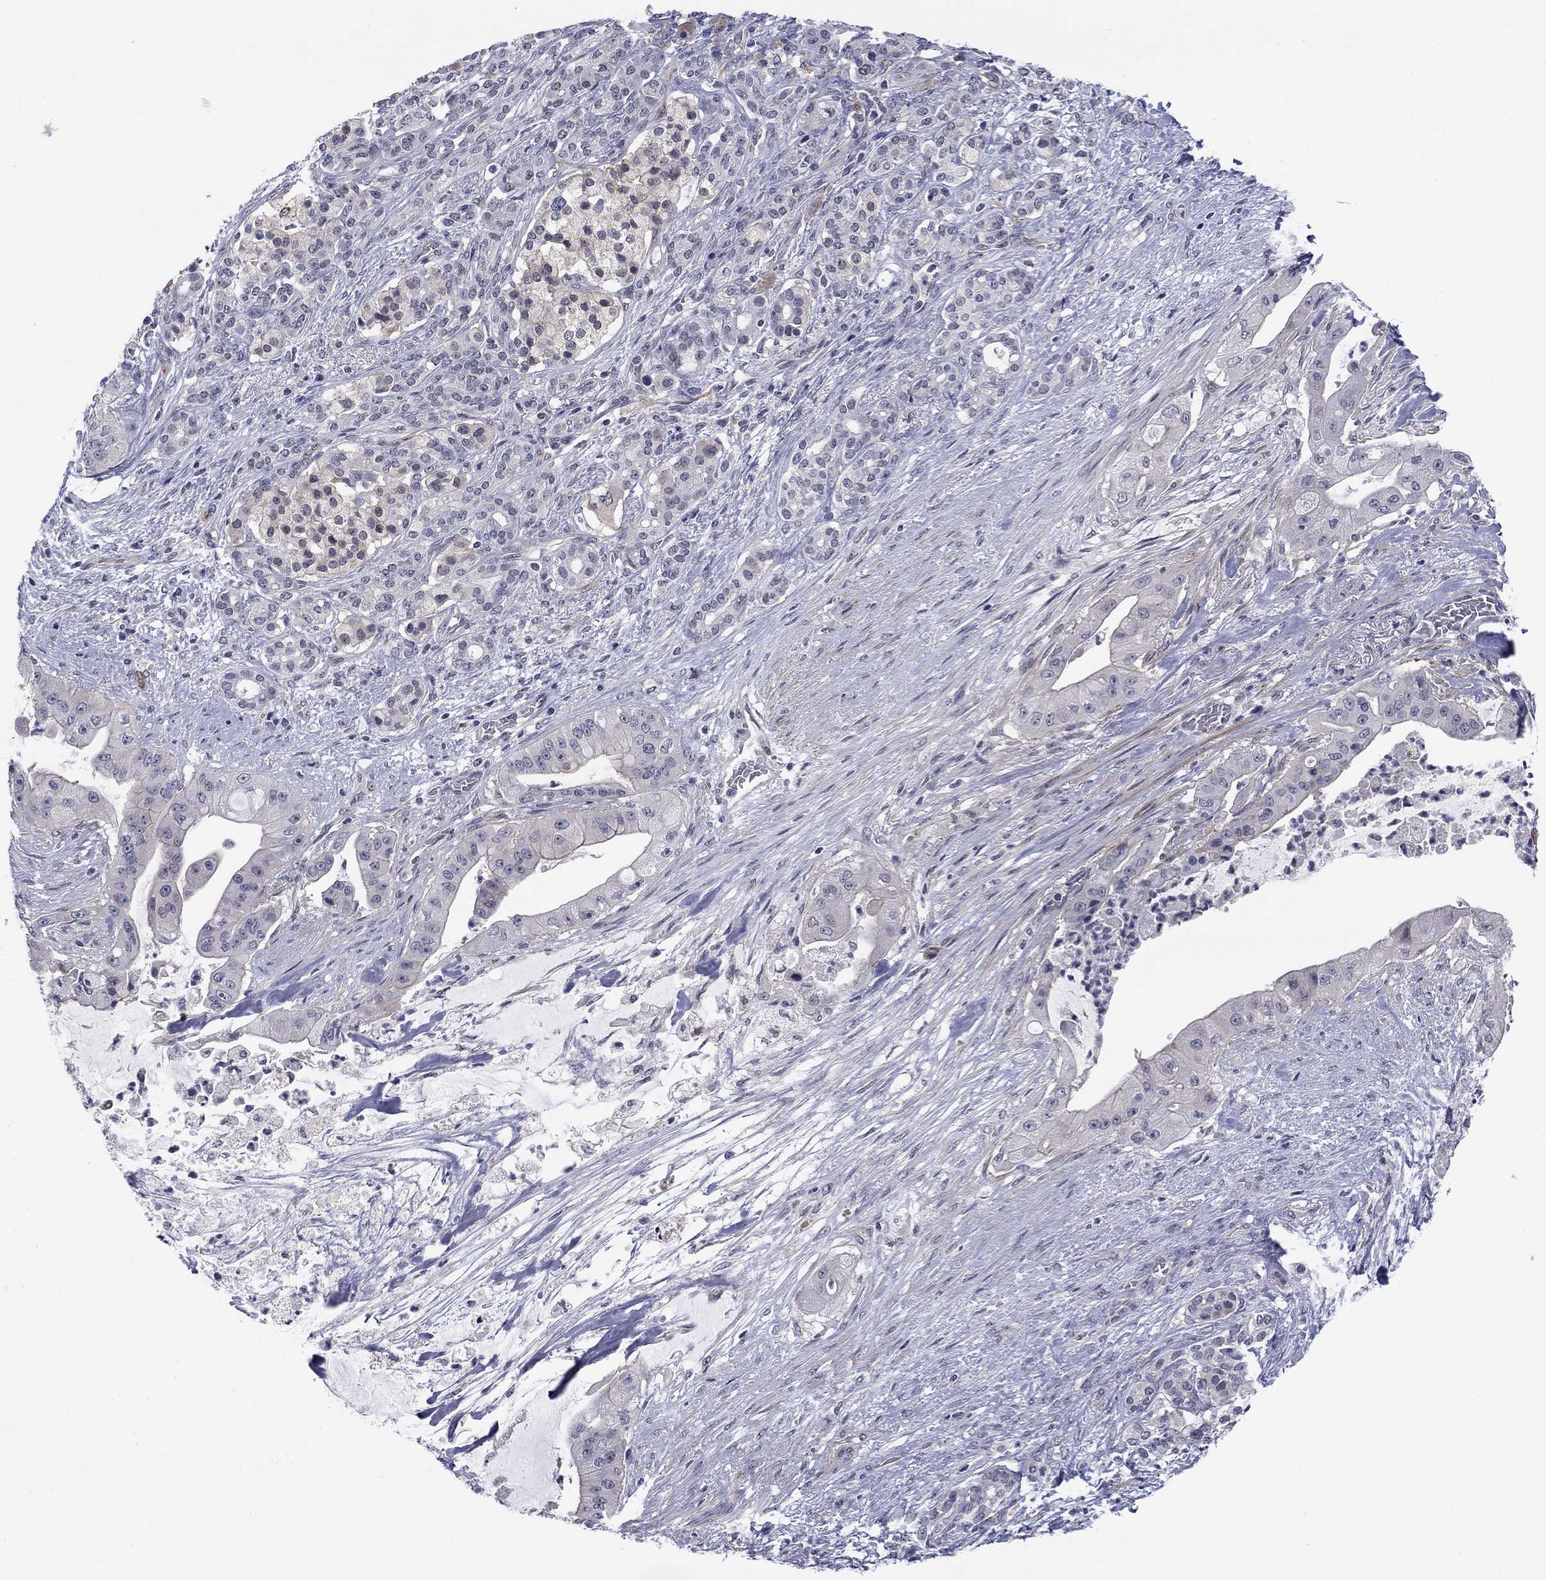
{"staining": {"intensity": "negative", "quantity": "none", "location": "none"}, "tissue": "pancreatic cancer", "cell_type": "Tumor cells", "image_type": "cancer", "snomed": [{"axis": "morphology", "description": "Normal tissue, NOS"}, {"axis": "morphology", "description": "Inflammation, NOS"}, {"axis": "morphology", "description": "Adenocarcinoma, NOS"}, {"axis": "topography", "description": "Pancreas"}], "caption": "Image shows no protein expression in tumor cells of pancreatic adenocarcinoma tissue.", "gene": "TIGD4", "patient": {"sex": "male", "age": 57}}